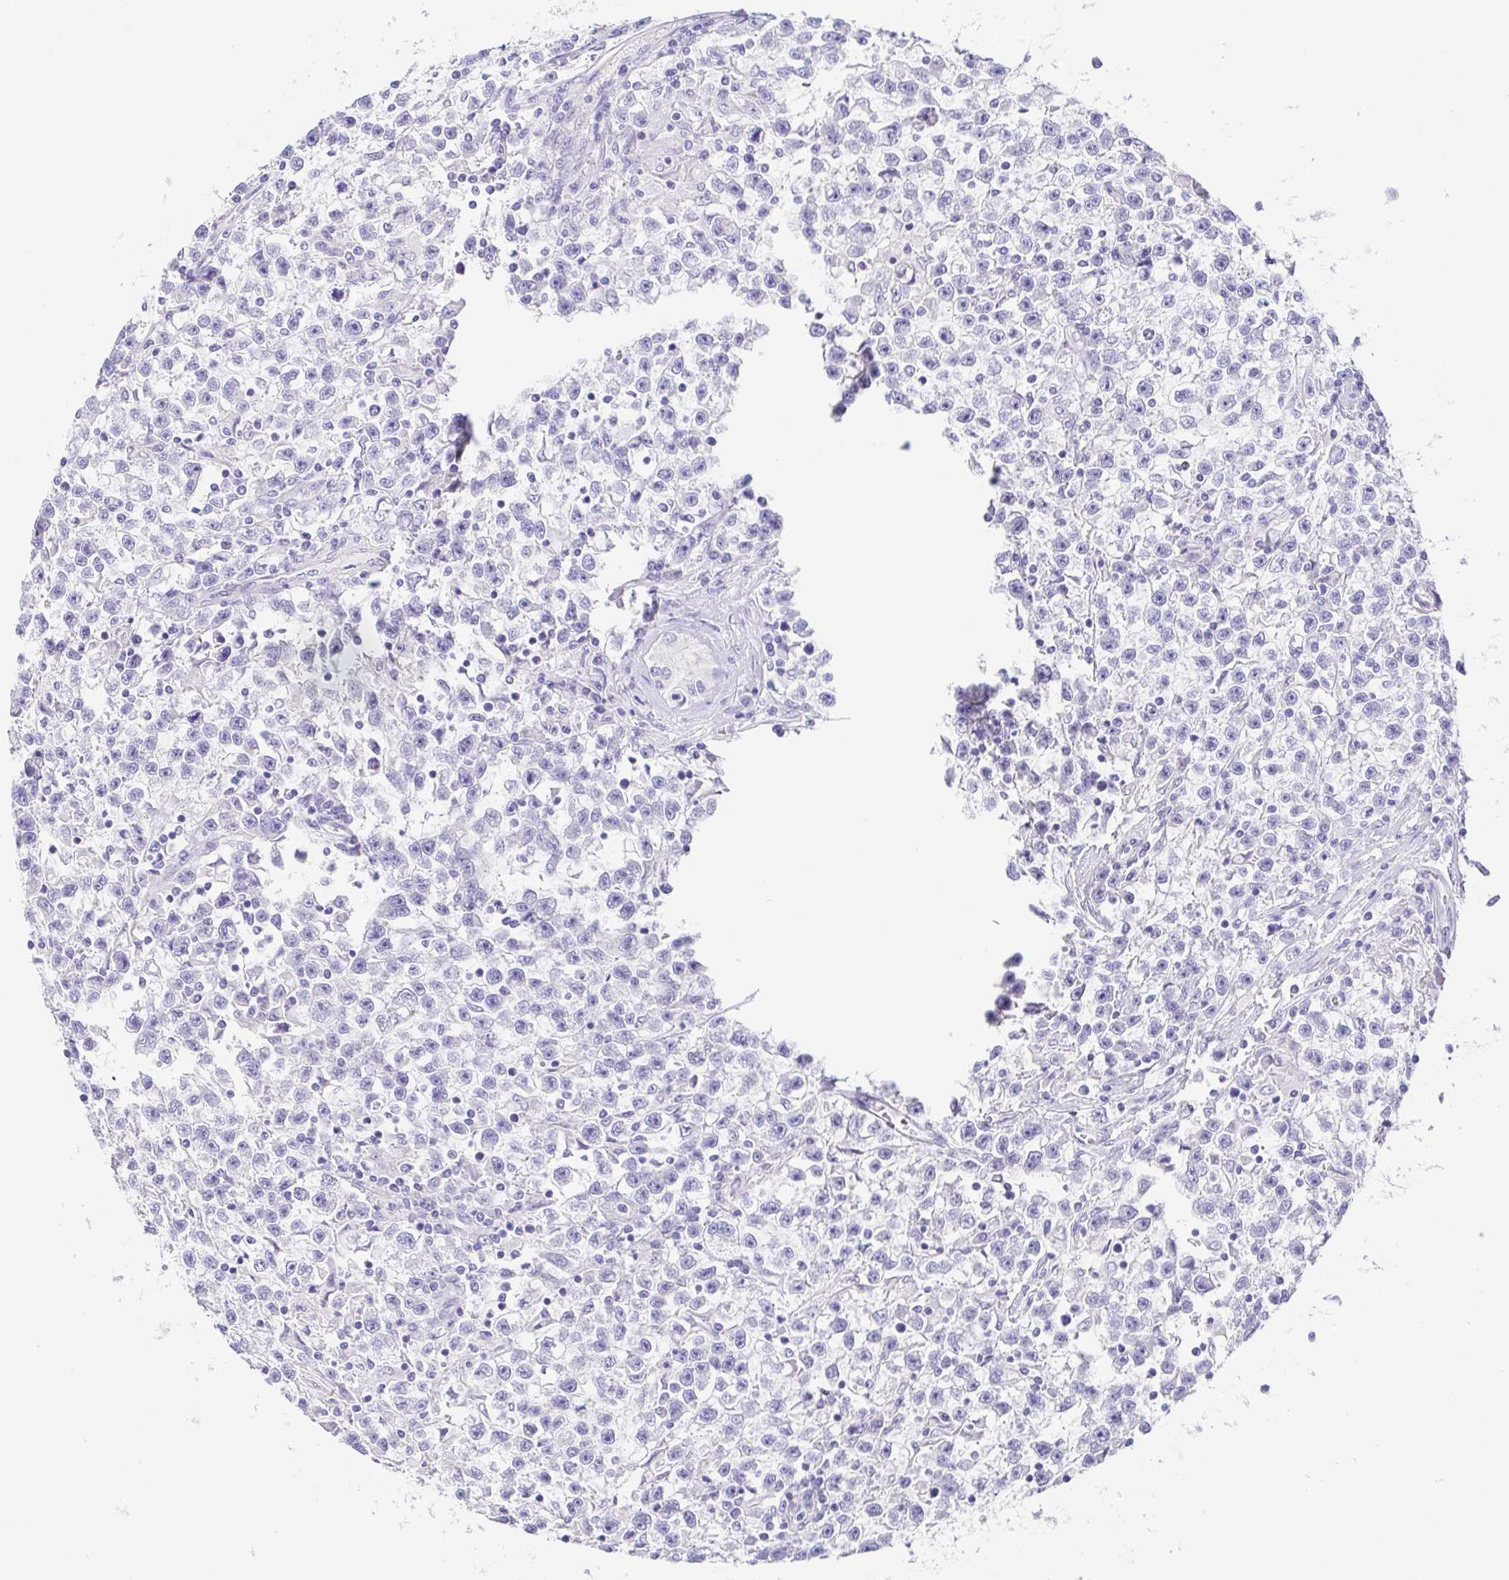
{"staining": {"intensity": "negative", "quantity": "none", "location": "none"}, "tissue": "testis cancer", "cell_type": "Tumor cells", "image_type": "cancer", "snomed": [{"axis": "morphology", "description": "Seminoma, NOS"}, {"axis": "topography", "description": "Testis"}], "caption": "Testis seminoma was stained to show a protein in brown. There is no significant positivity in tumor cells.", "gene": "ARPP21", "patient": {"sex": "male", "age": 31}}